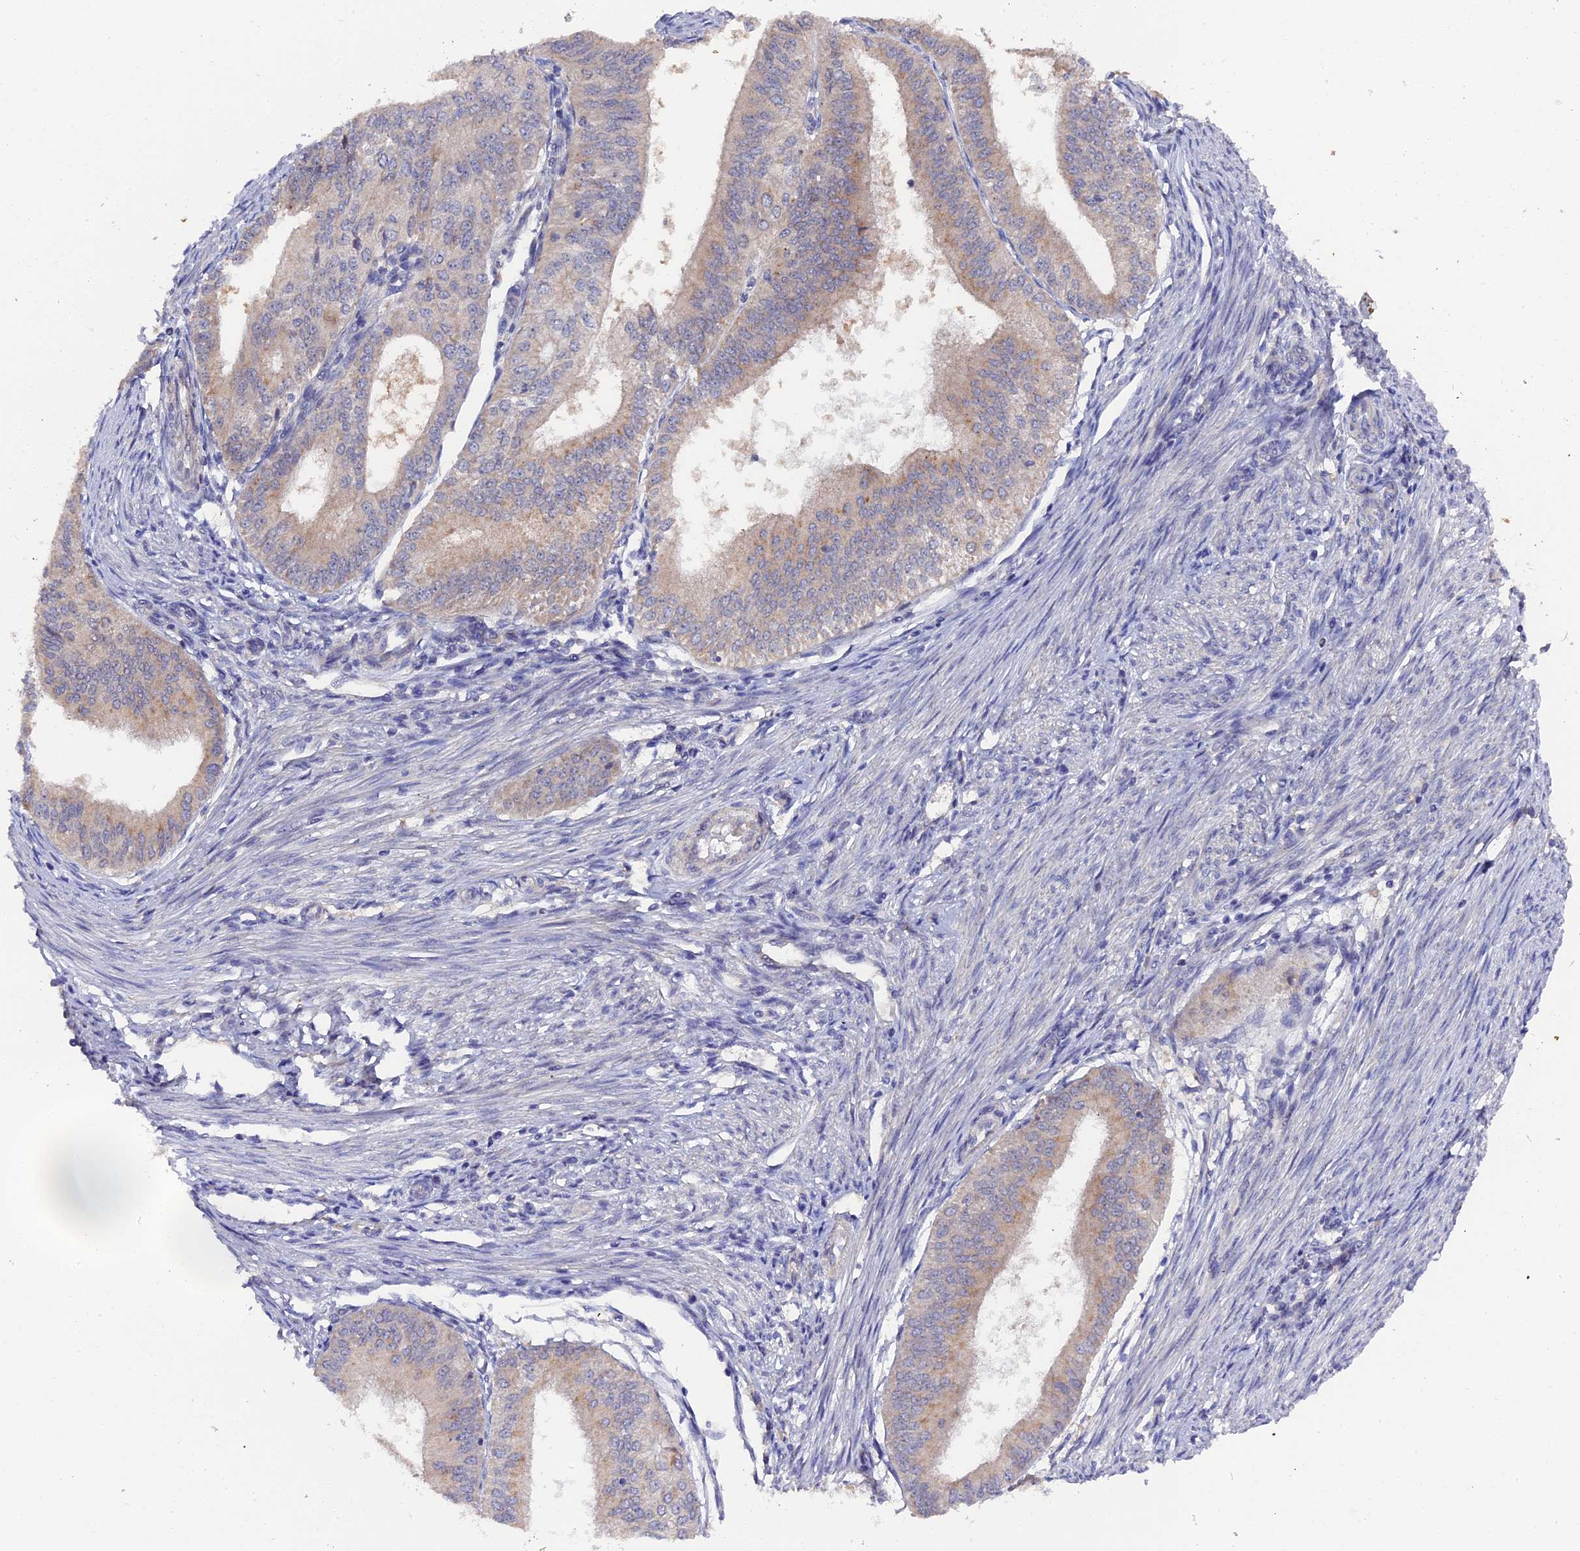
{"staining": {"intensity": "weak", "quantity": "25%-75%", "location": "cytoplasmic/membranous"}, "tissue": "endometrial cancer", "cell_type": "Tumor cells", "image_type": "cancer", "snomed": [{"axis": "morphology", "description": "Adenocarcinoma, NOS"}, {"axis": "topography", "description": "Endometrium"}], "caption": "About 25%-75% of tumor cells in endometrial cancer (adenocarcinoma) reveal weak cytoplasmic/membranous protein staining as visualized by brown immunohistochemical staining.", "gene": "ZCCHC2", "patient": {"sex": "female", "age": 50}}